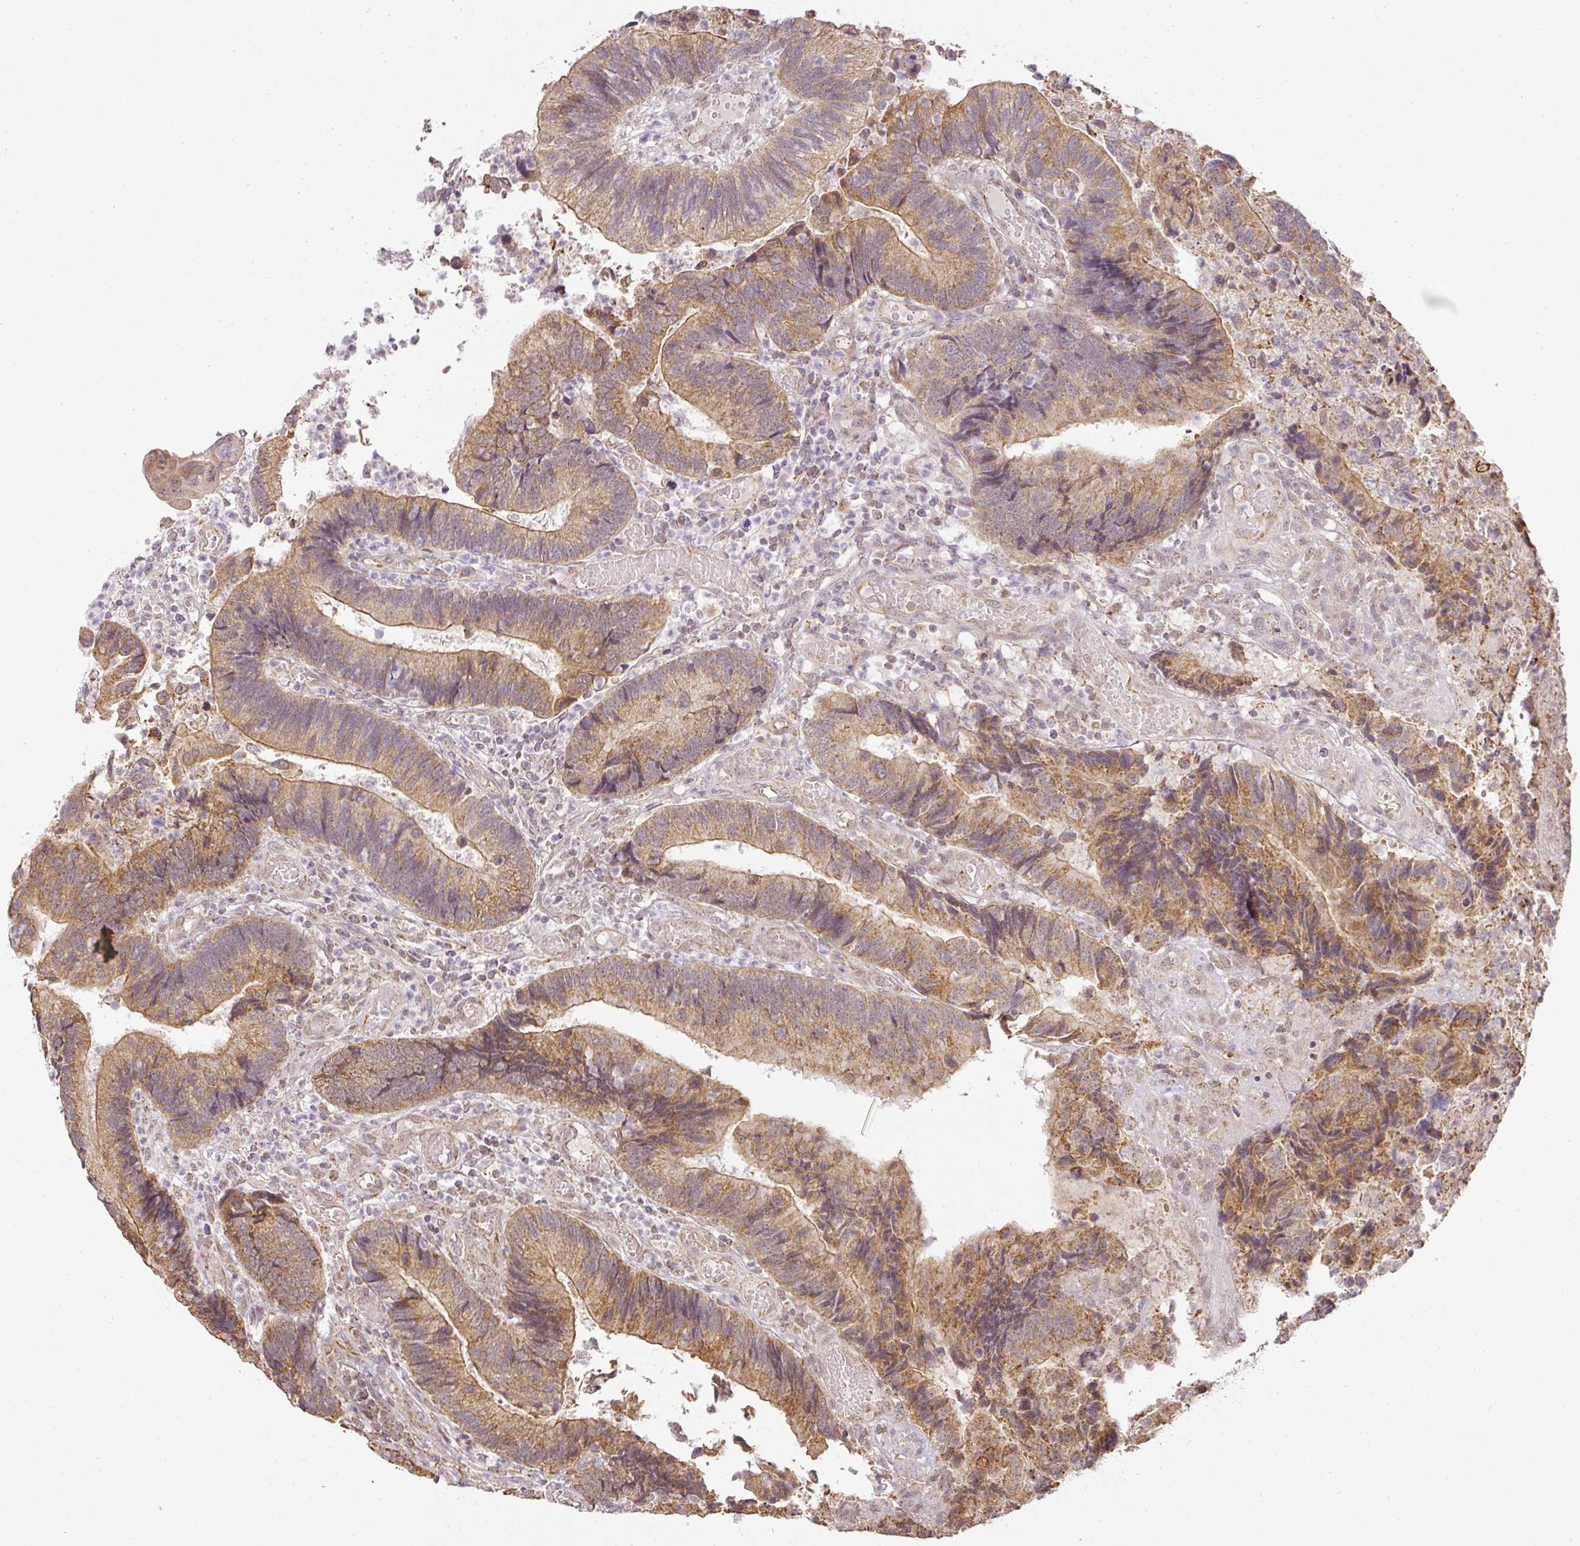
{"staining": {"intensity": "moderate", "quantity": ">75%", "location": "cytoplasmic/membranous"}, "tissue": "colorectal cancer", "cell_type": "Tumor cells", "image_type": "cancer", "snomed": [{"axis": "morphology", "description": "Adenocarcinoma, NOS"}, {"axis": "topography", "description": "Colon"}], "caption": "Immunohistochemistry staining of adenocarcinoma (colorectal), which displays medium levels of moderate cytoplasmic/membranous positivity in approximately >75% of tumor cells indicating moderate cytoplasmic/membranous protein positivity. The staining was performed using DAB (brown) for protein detection and nuclei were counterstained in hematoxylin (blue).", "gene": "MYOM2", "patient": {"sex": "female", "age": 67}}